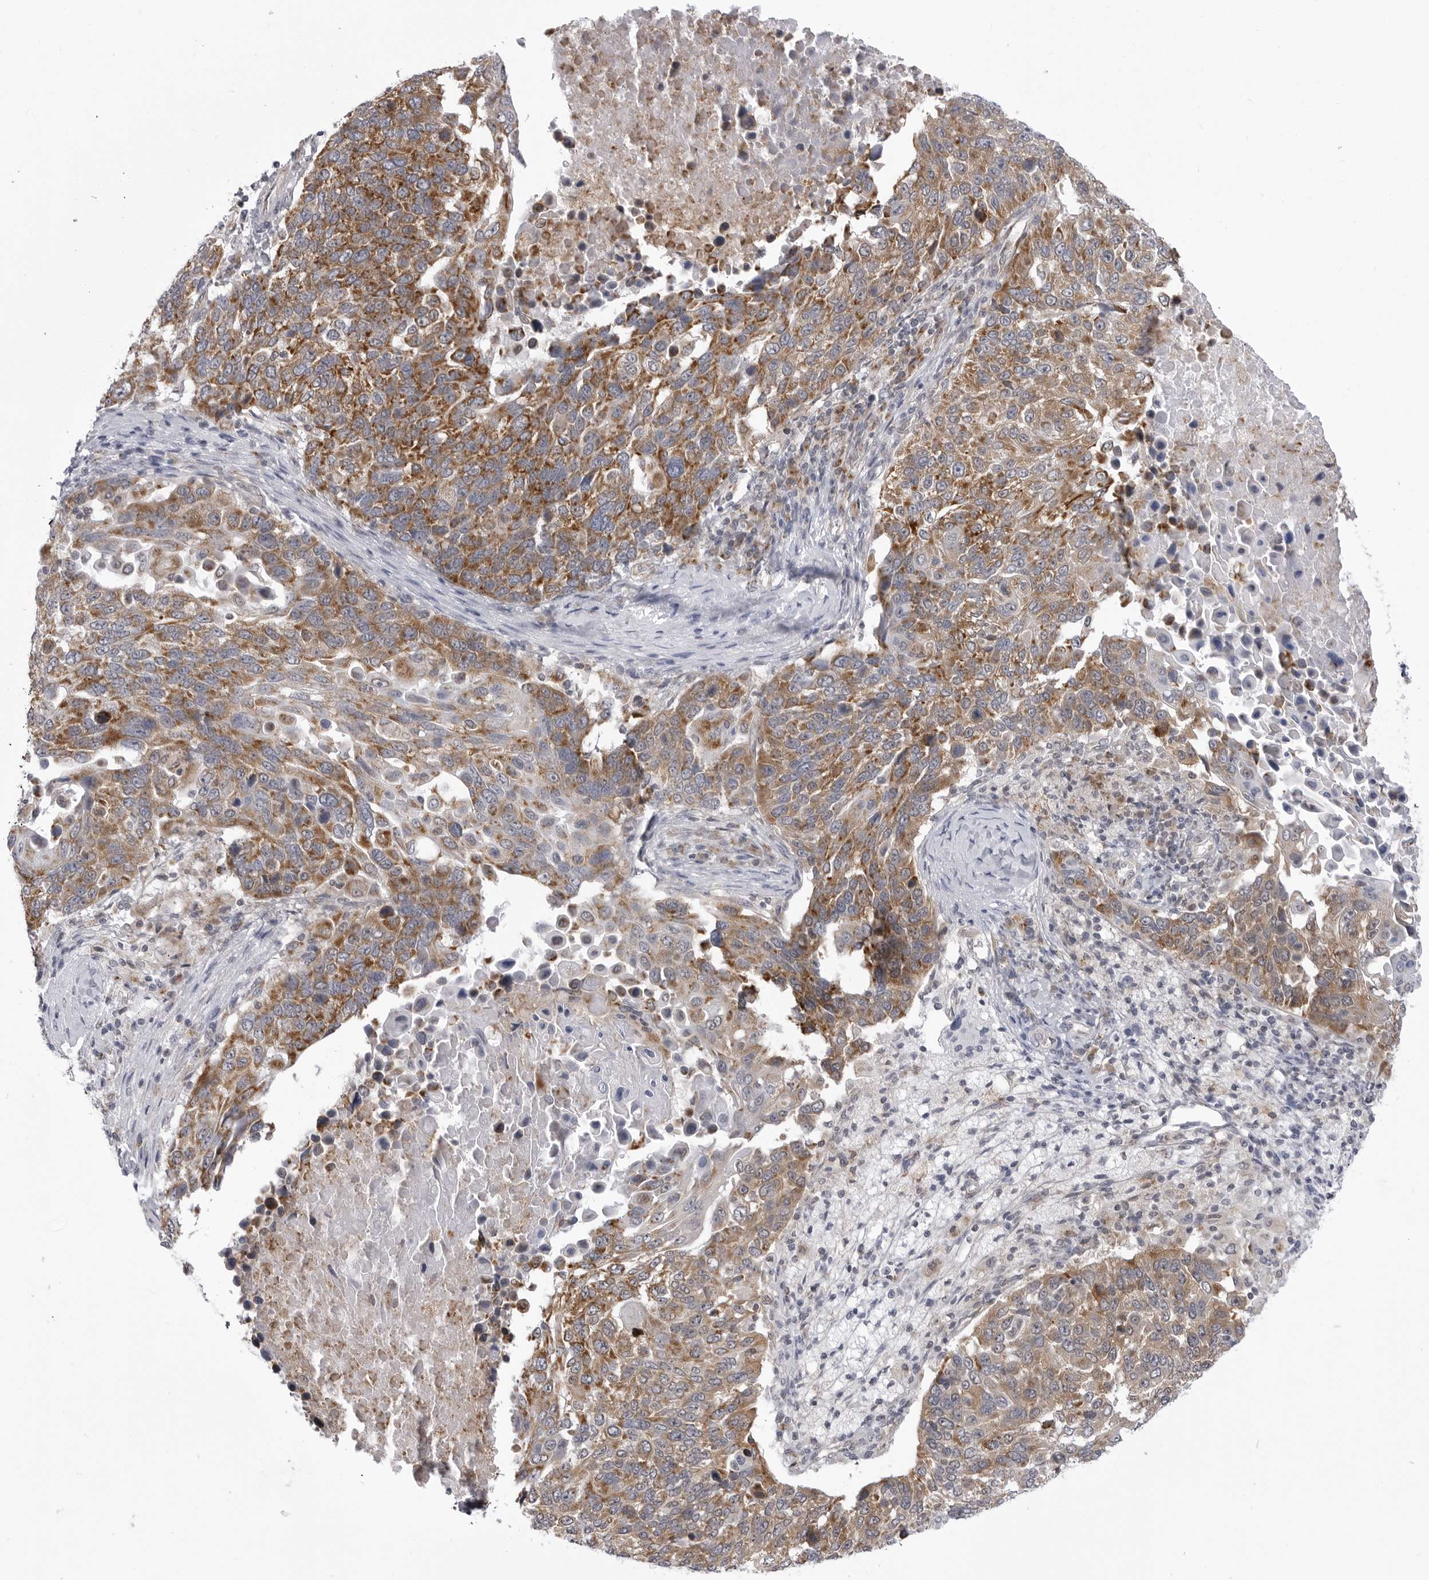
{"staining": {"intensity": "strong", "quantity": ">75%", "location": "cytoplasmic/membranous"}, "tissue": "lung cancer", "cell_type": "Tumor cells", "image_type": "cancer", "snomed": [{"axis": "morphology", "description": "Squamous cell carcinoma, NOS"}, {"axis": "topography", "description": "Lung"}], "caption": "A histopathology image showing strong cytoplasmic/membranous positivity in approximately >75% of tumor cells in lung squamous cell carcinoma, as visualized by brown immunohistochemical staining.", "gene": "FH", "patient": {"sex": "male", "age": 66}}